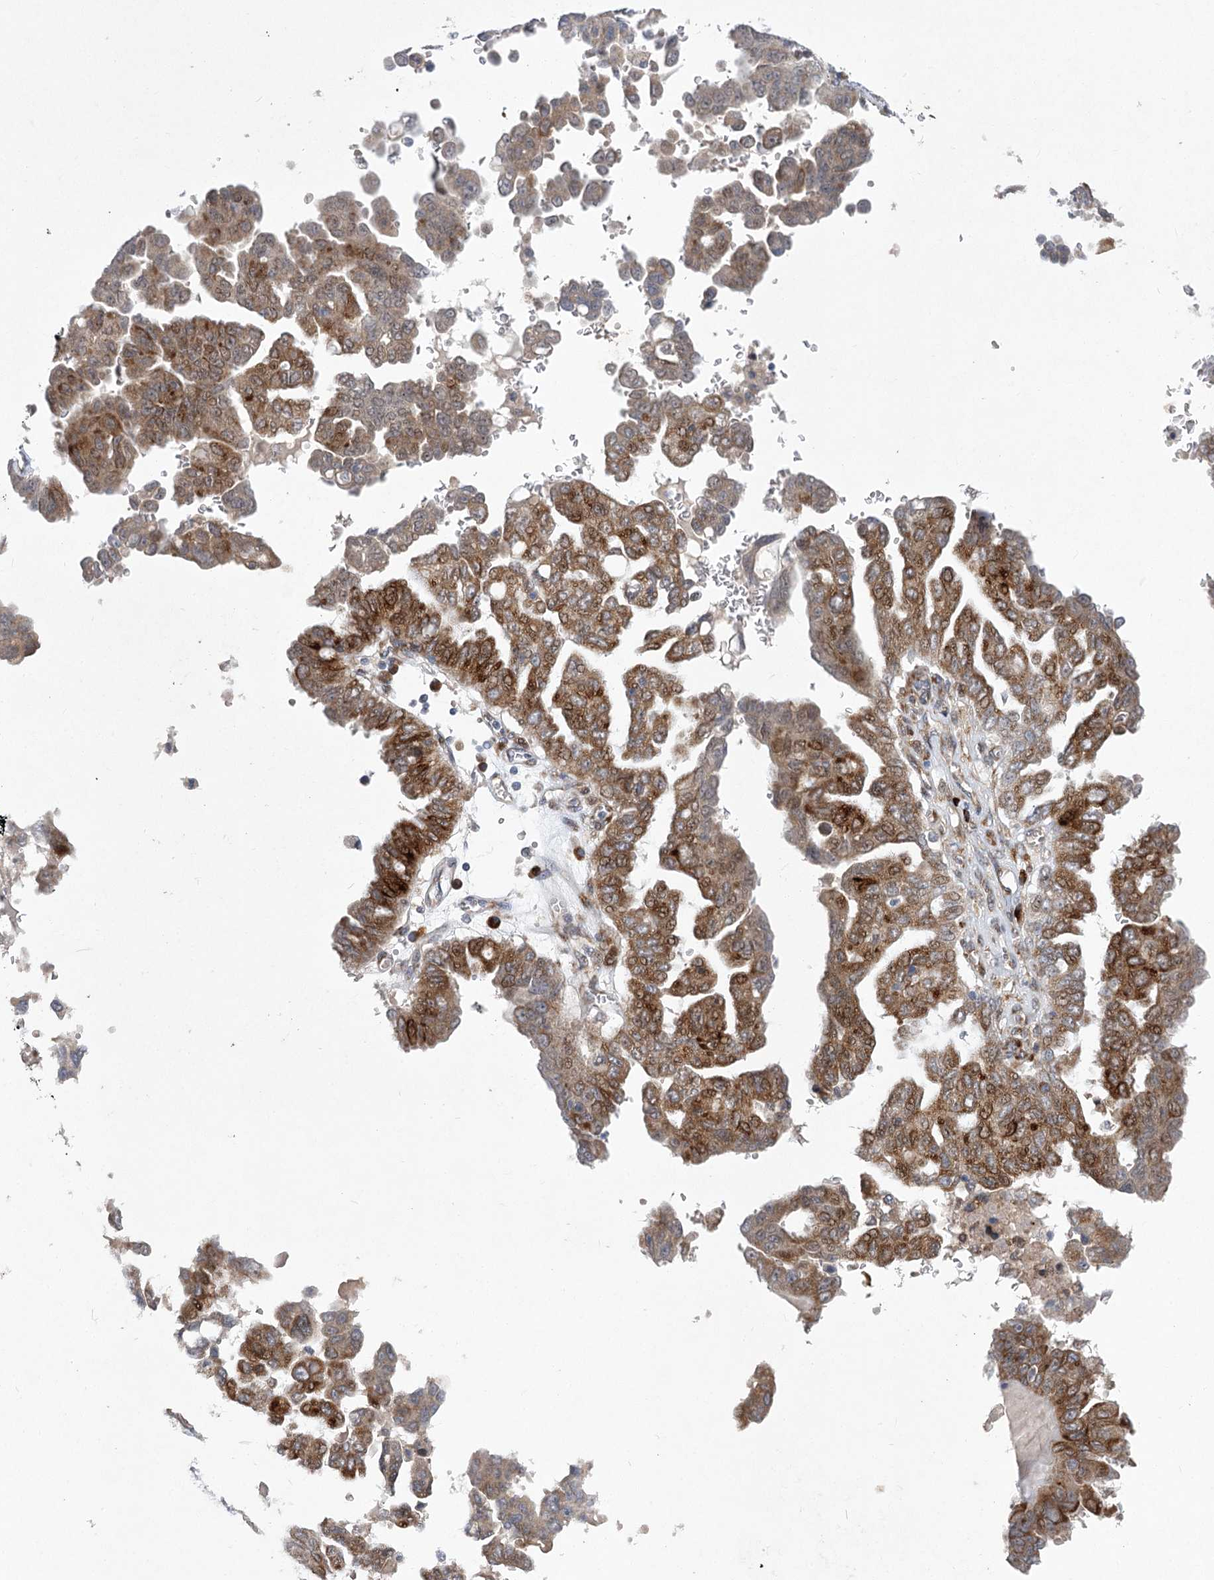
{"staining": {"intensity": "moderate", "quantity": "25%-75%", "location": "cytoplasmic/membranous,nuclear"}, "tissue": "ovarian cancer", "cell_type": "Tumor cells", "image_type": "cancer", "snomed": [{"axis": "morphology", "description": "Carcinoma, endometroid"}, {"axis": "topography", "description": "Ovary"}], "caption": "A brown stain labels moderate cytoplasmic/membranous and nuclear expression of a protein in human ovarian cancer (endometroid carcinoma) tumor cells.", "gene": "GCNT4", "patient": {"sex": "female", "age": 62}}